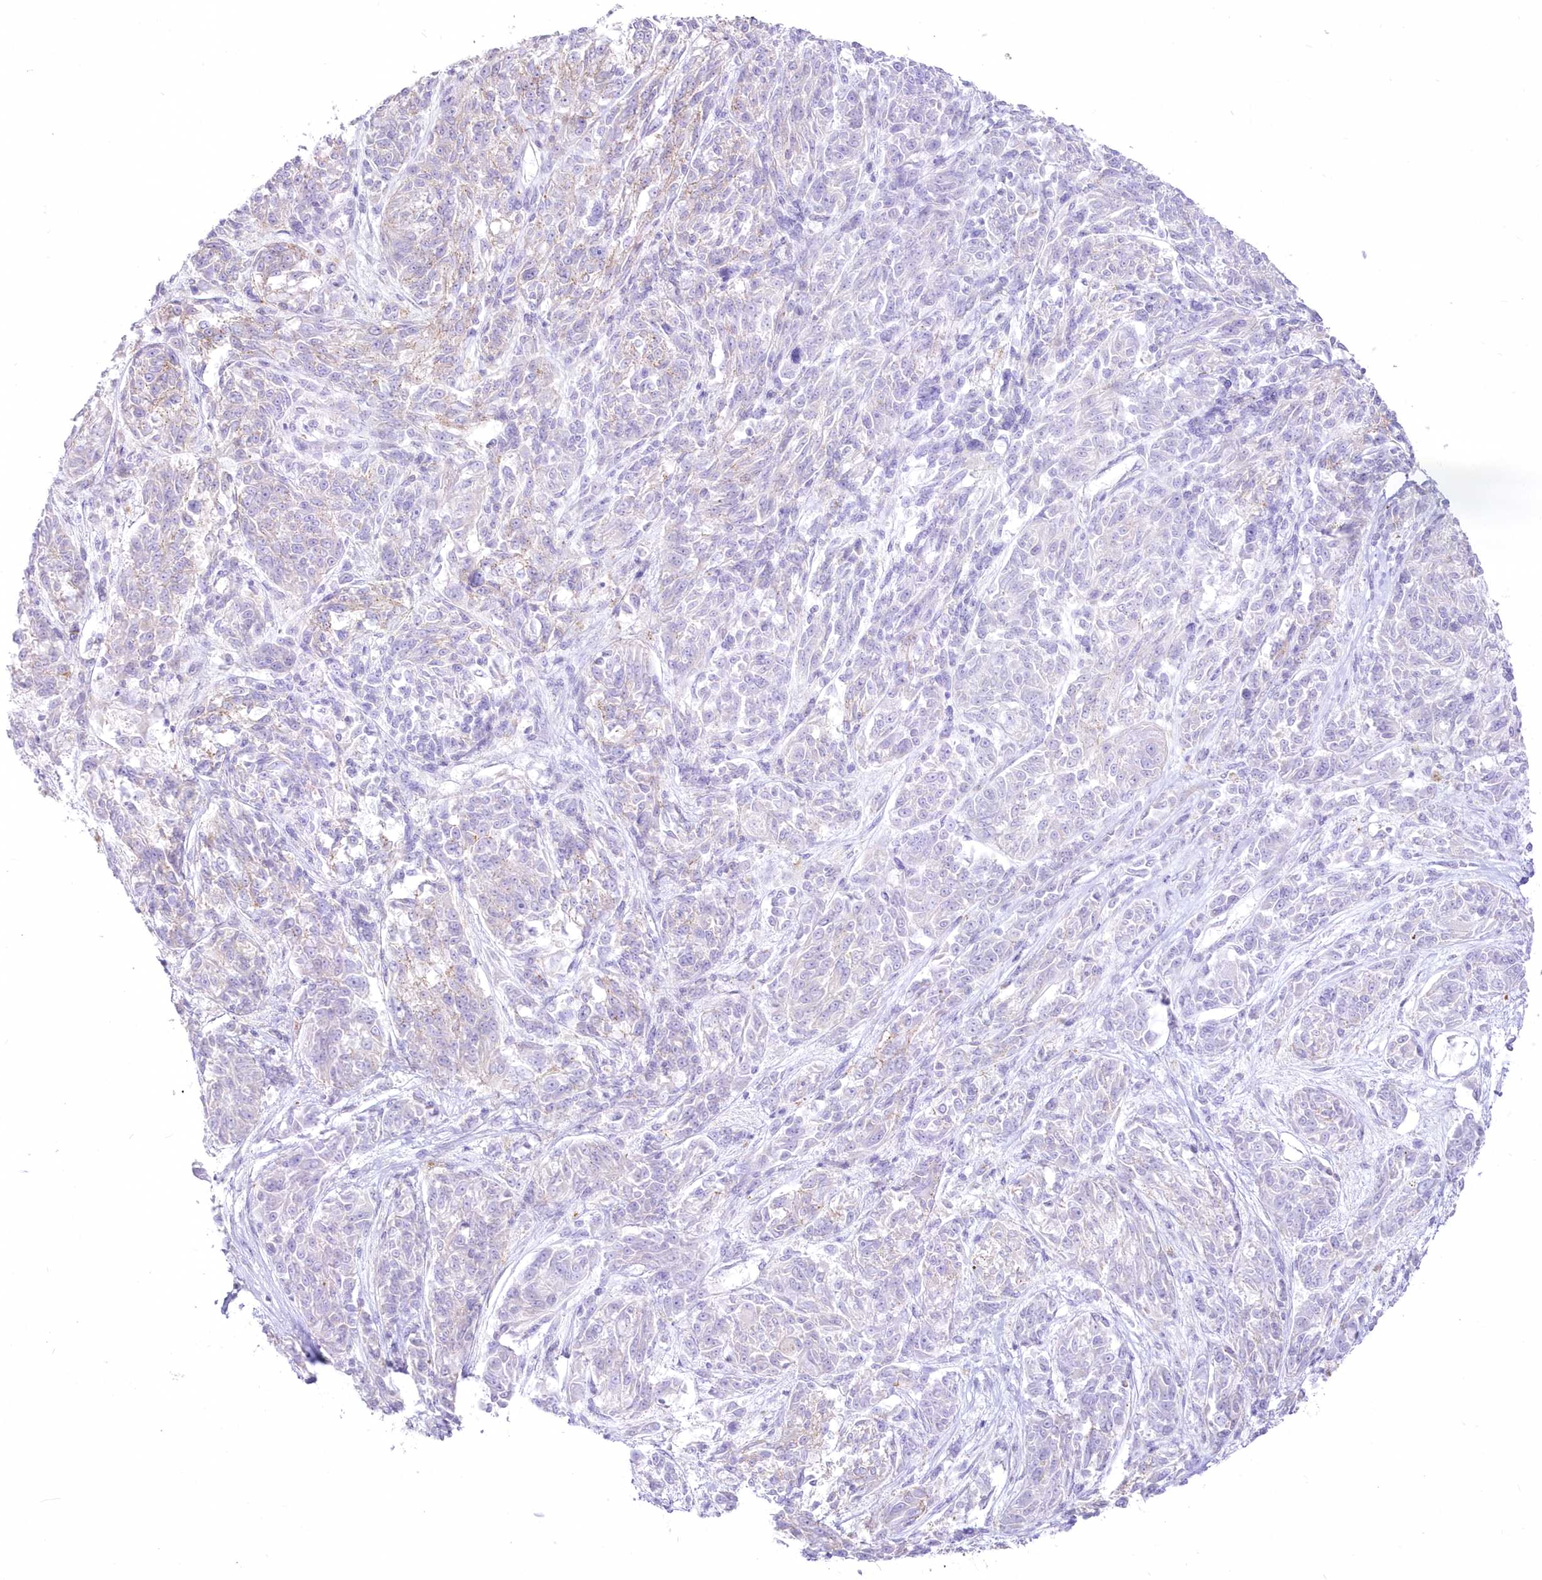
{"staining": {"intensity": "negative", "quantity": "none", "location": "none"}, "tissue": "melanoma", "cell_type": "Tumor cells", "image_type": "cancer", "snomed": [{"axis": "morphology", "description": "Malignant melanoma, NOS"}, {"axis": "topography", "description": "Skin"}], "caption": "The micrograph exhibits no significant staining in tumor cells of melanoma.", "gene": "ZNF843", "patient": {"sex": "male", "age": 53}}